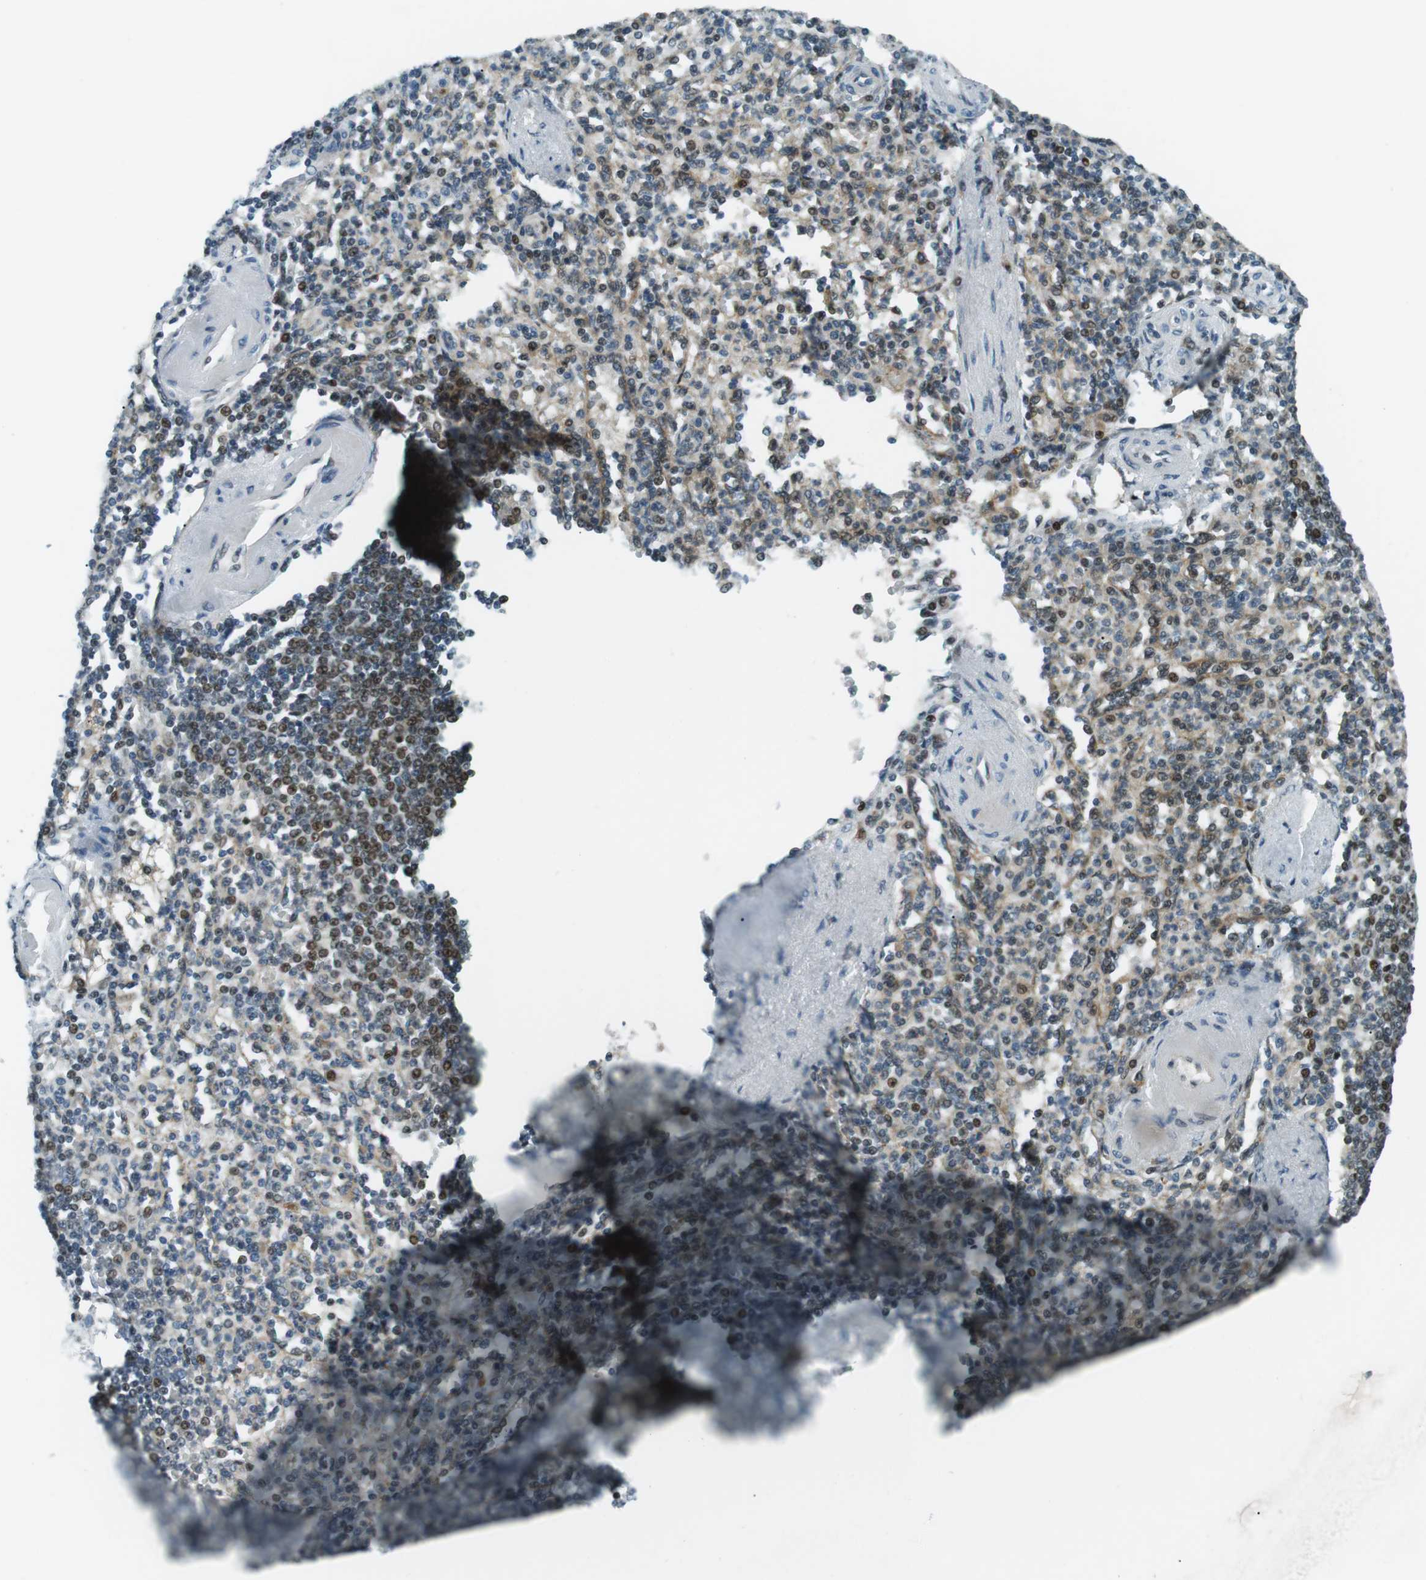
{"staining": {"intensity": "moderate", "quantity": "25%-75%", "location": "nuclear"}, "tissue": "spleen", "cell_type": "Cells in red pulp", "image_type": "normal", "snomed": [{"axis": "morphology", "description": "Normal tissue, NOS"}, {"axis": "topography", "description": "Spleen"}], "caption": "High-magnification brightfield microscopy of normal spleen stained with DAB (3,3'-diaminobenzidine) (brown) and counterstained with hematoxylin (blue). cells in red pulp exhibit moderate nuclear staining is identified in approximately25%-75% of cells. (IHC, brightfield microscopy, high magnification).", "gene": "PJA1", "patient": {"sex": "female", "age": 74}}